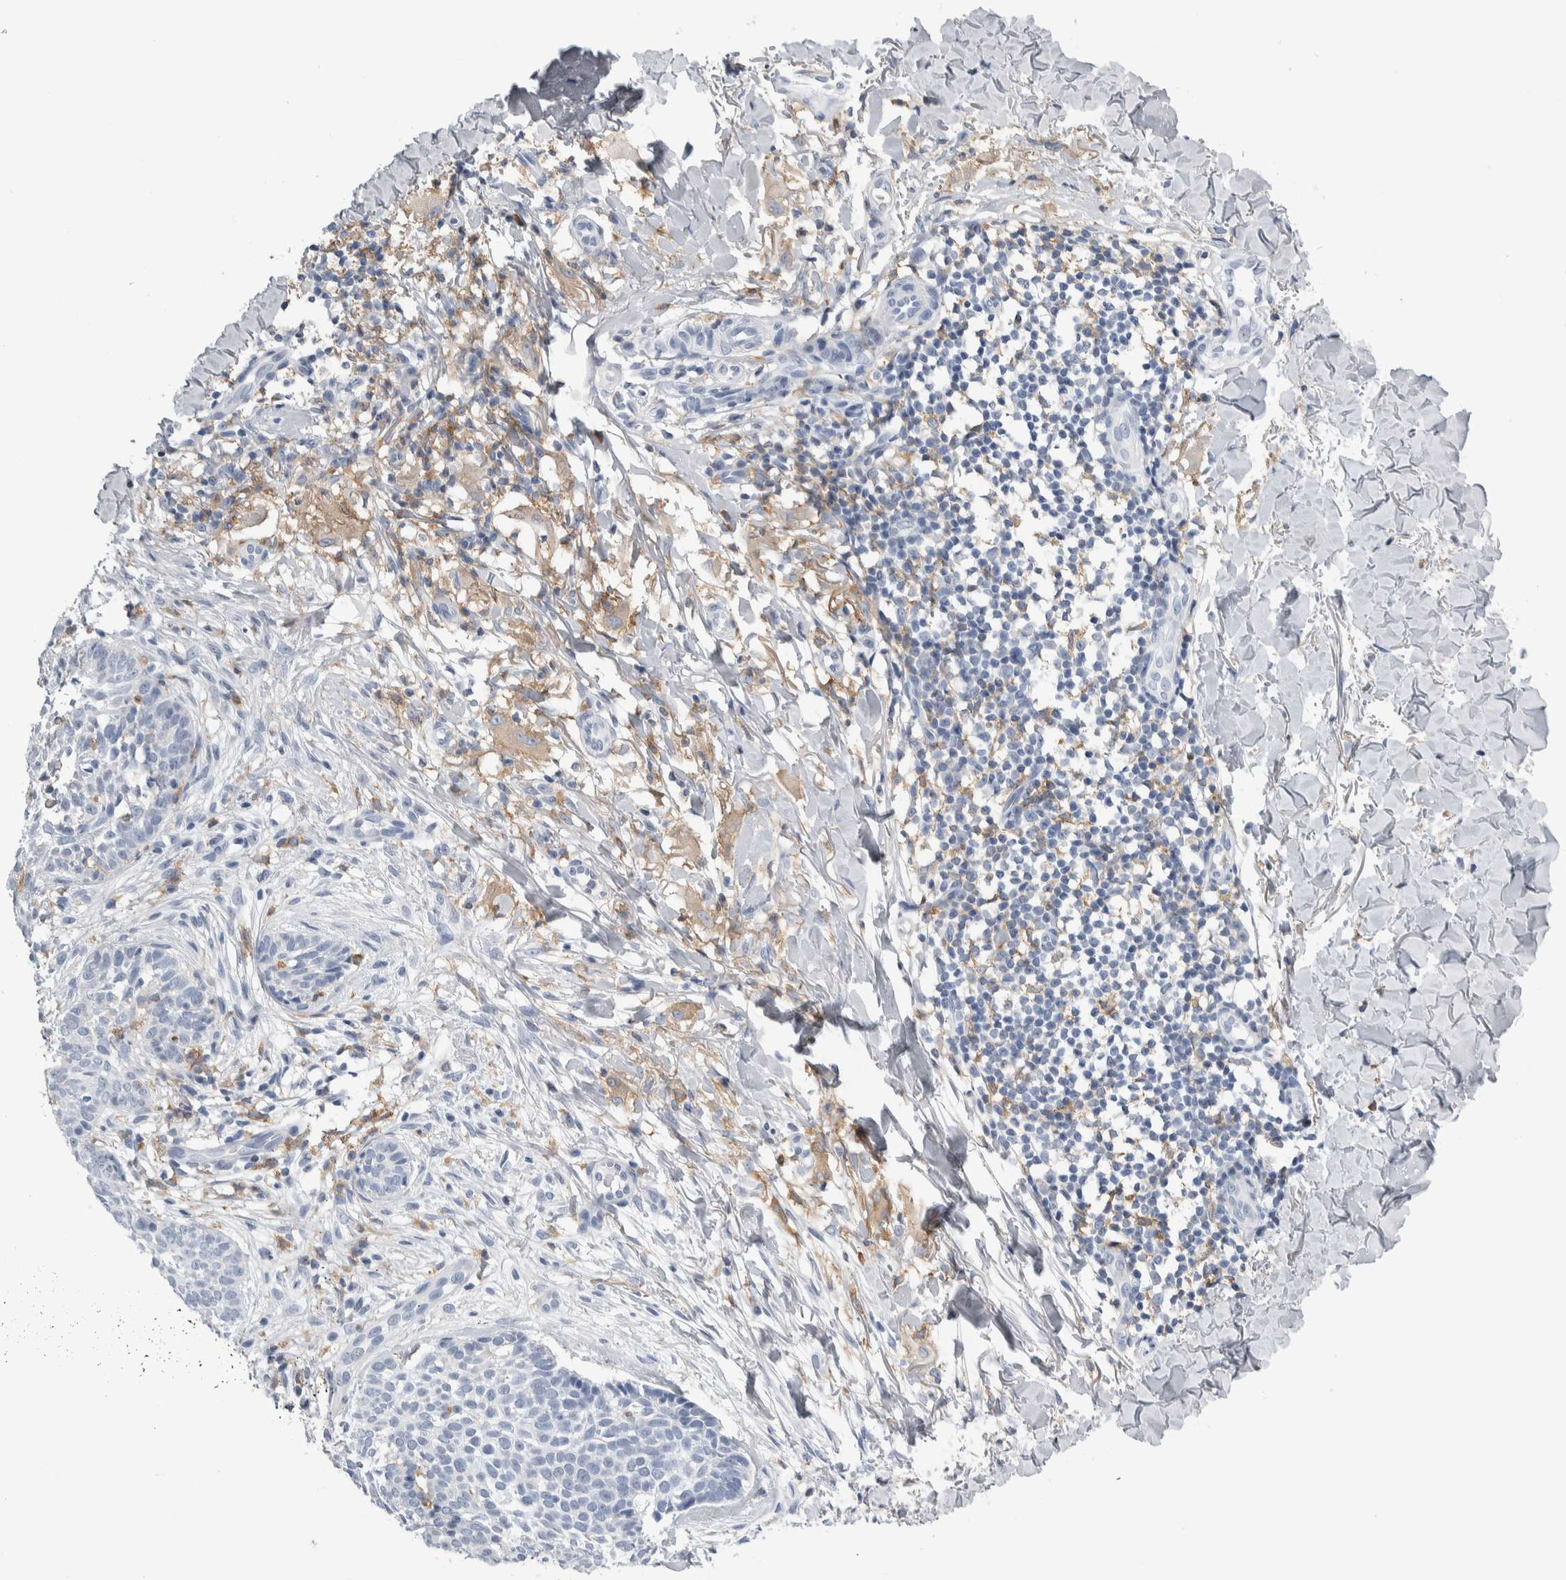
{"staining": {"intensity": "negative", "quantity": "none", "location": "none"}, "tissue": "skin cancer", "cell_type": "Tumor cells", "image_type": "cancer", "snomed": [{"axis": "morphology", "description": "Normal tissue, NOS"}, {"axis": "morphology", "description": "Basal cell carcinoma"}, {"axis": "topography", "description": "Skin"}], "caption": "Skin basal cell carcinoma was stained to show a protein in brown. There is no significant positivity in tumor cells.", "gene": "SKAP2", "patient": {"sex": "male", "age": 67}}